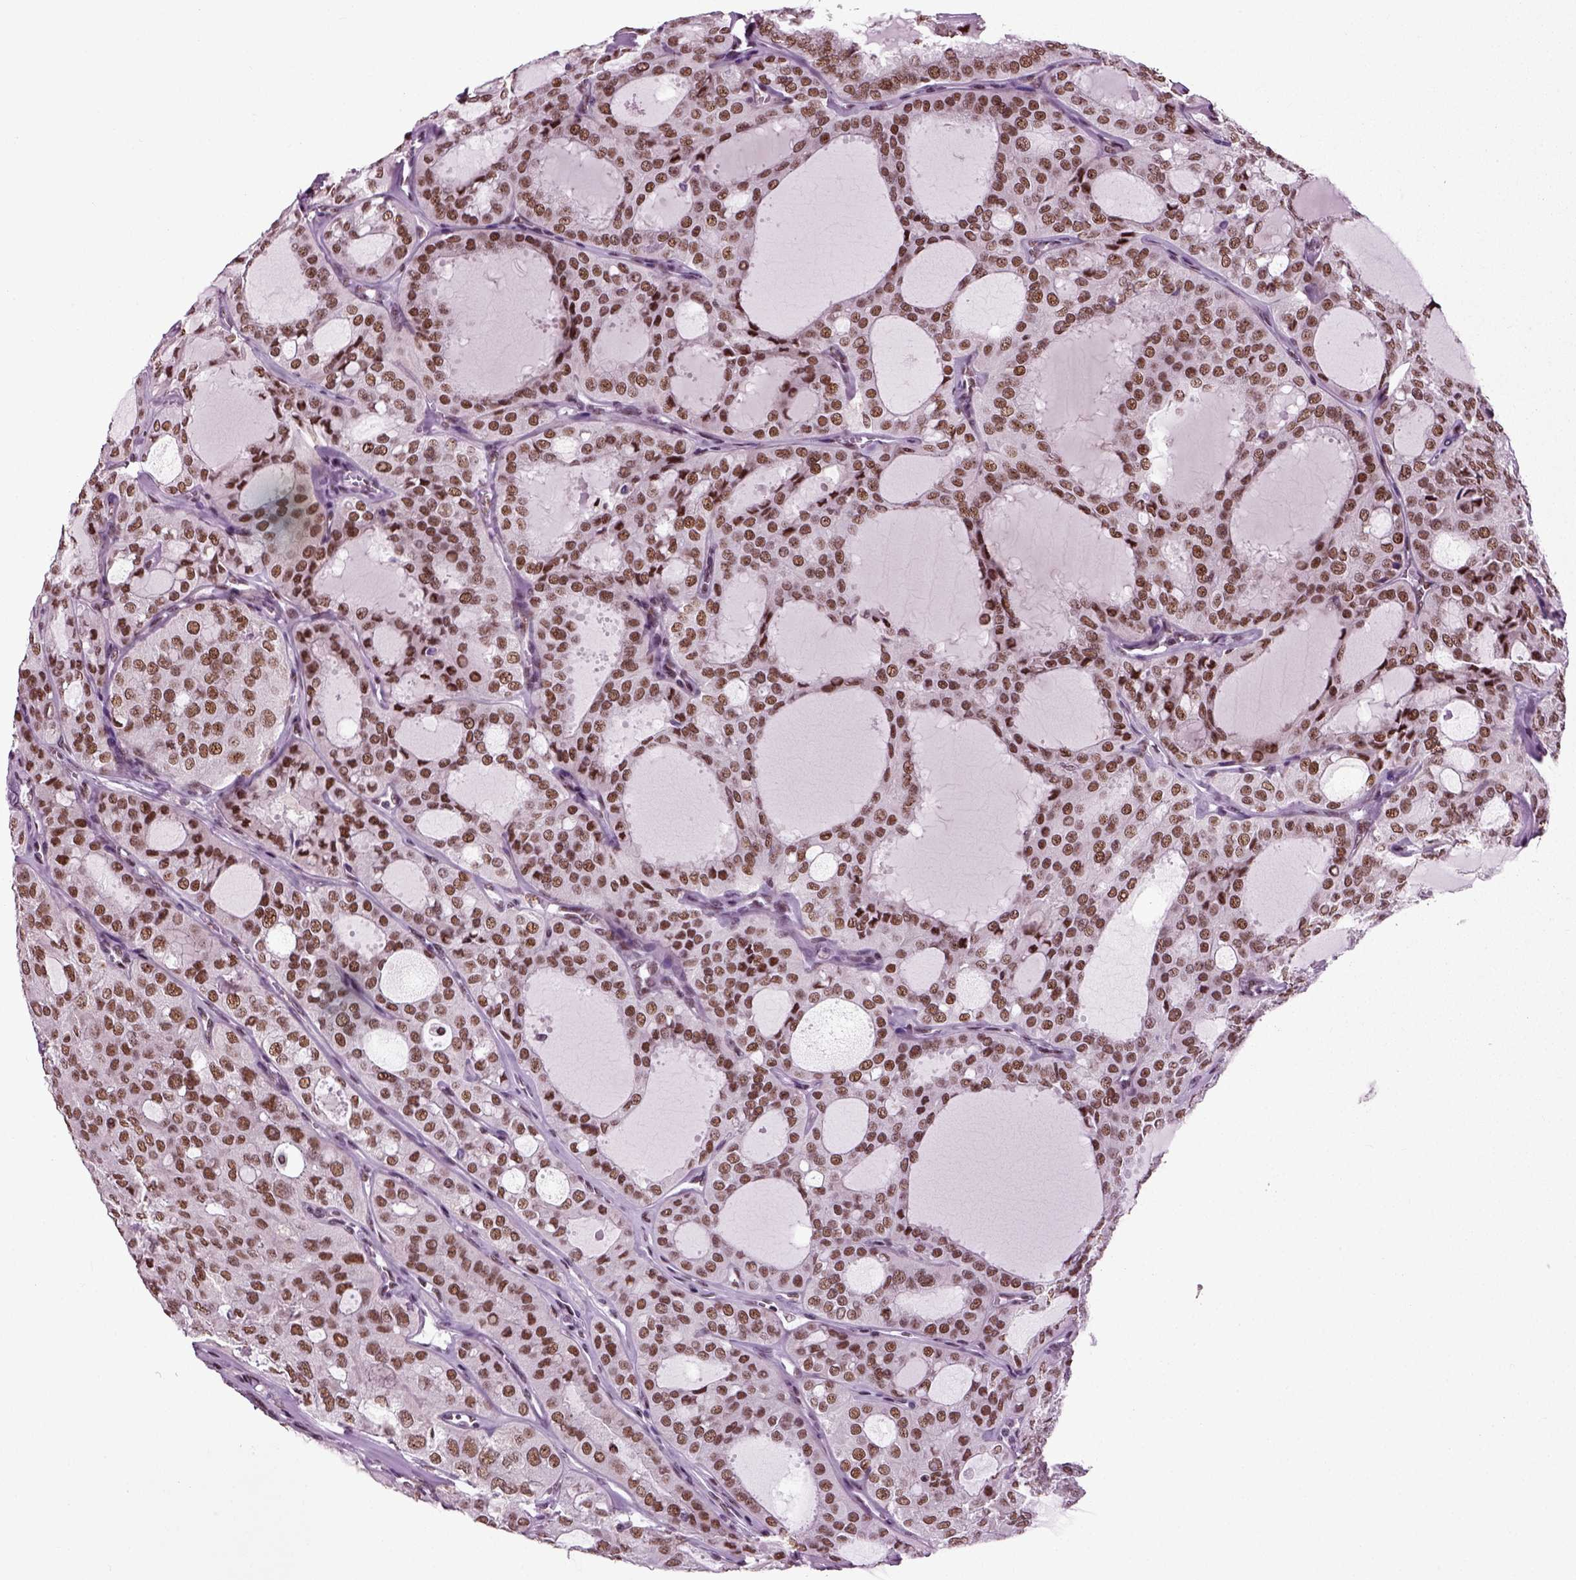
{"staining": {"intensity": "moderate", "quantity": ">75%", "location": "nuclear"}, "tissue": "thyroid cancer", "cell_type": "Tumor cells", "image_type": "cancer", "snomed": [{"axis": "morphology", "description": "Follicular adenoma carcinoma, NOS"}, {"axis": "topography", "description": "Thyroid gland"}], "caption": "IHC photomicrograph of neoplastic tissue: human thyroid follicular adenoma carcinoma stained using IHC displays medium levels of moderate protein expression localized specifically in the nuclear of tumor cells, appearing as a nuclear brown color.", "gene": "RCOR3", "patient": {"sex": "male", "age": 75}}